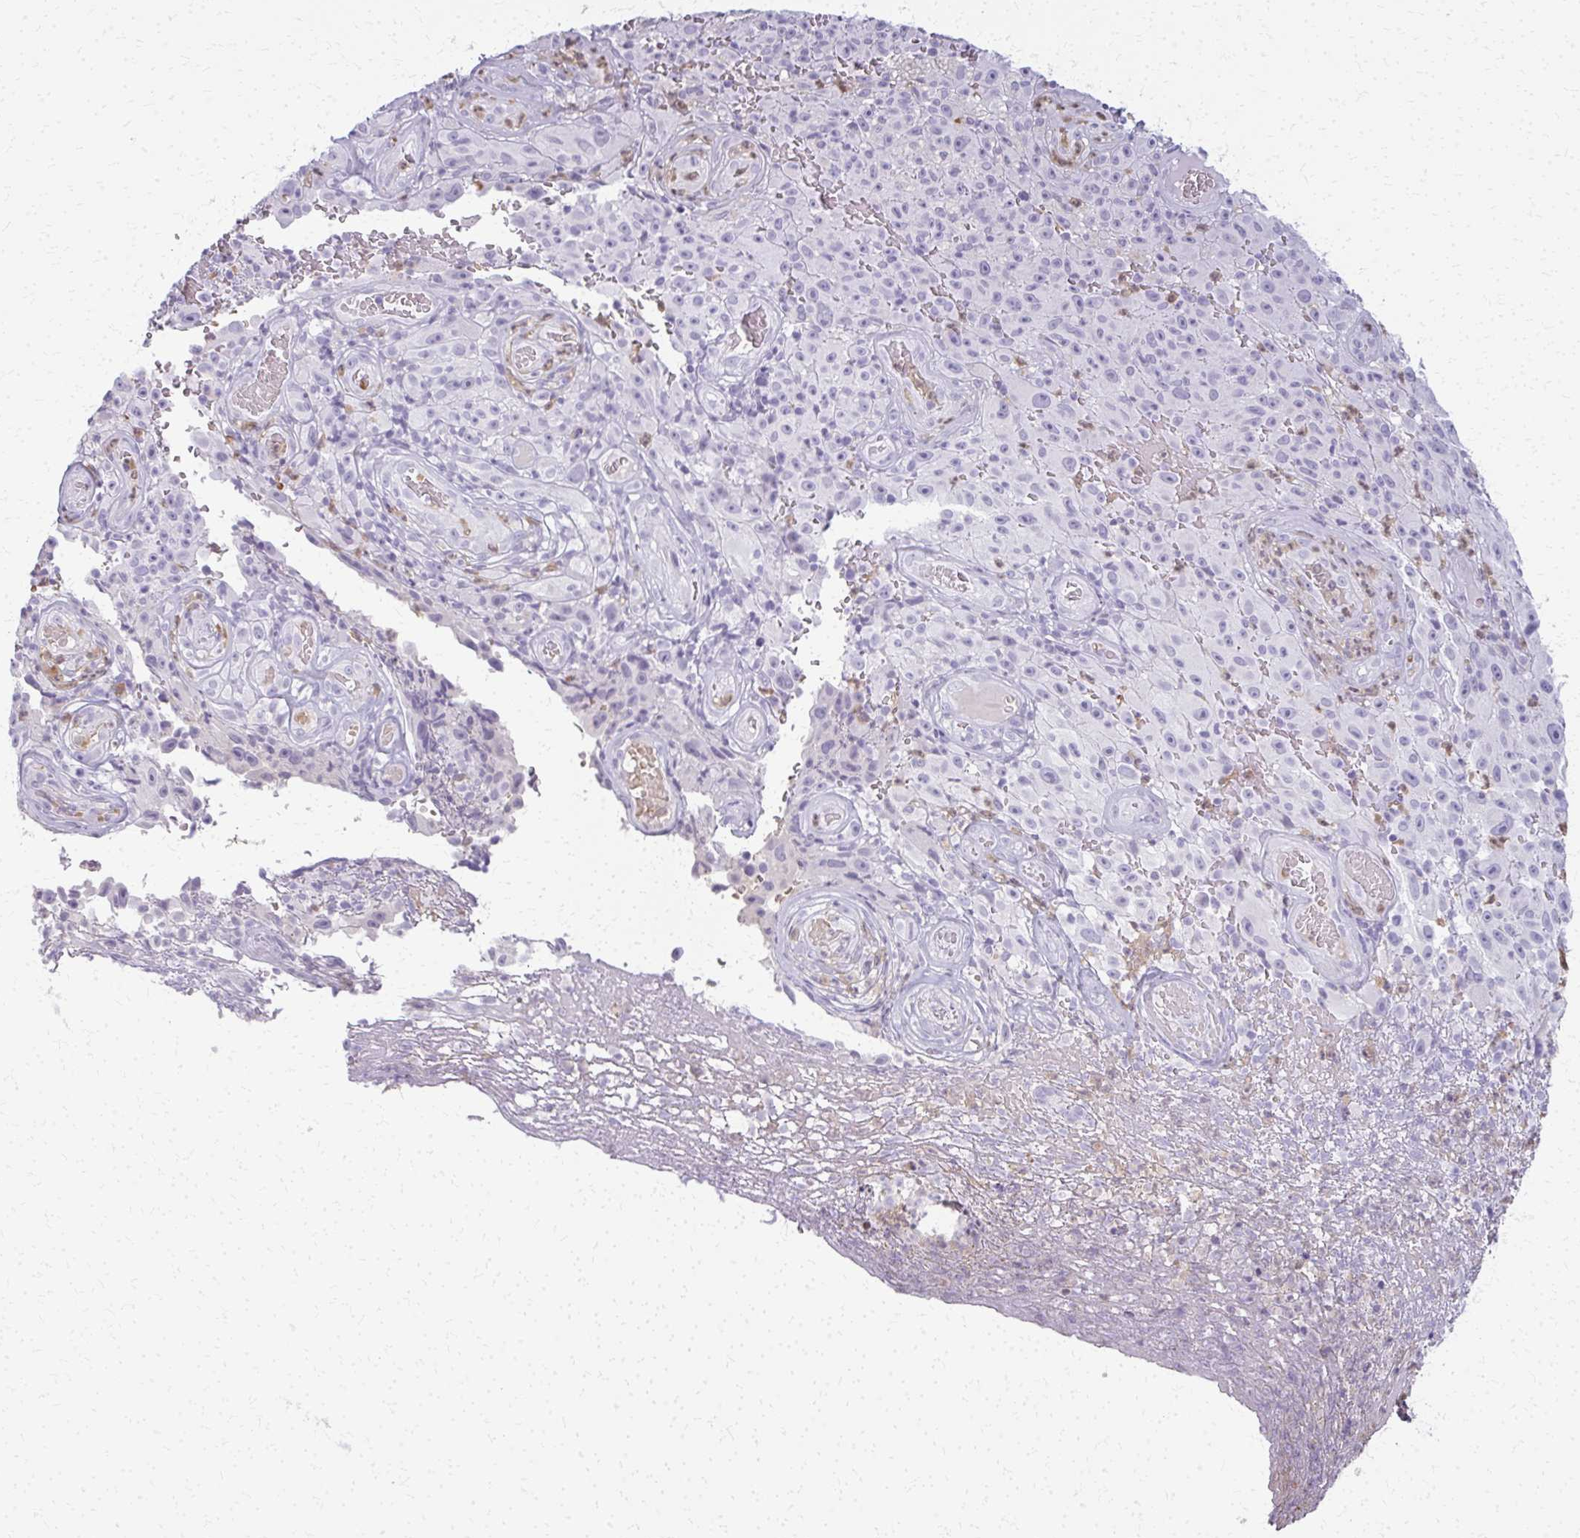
{"staining": {"intensity": "negative", "quantity": "none", "location": "none"}, "tissue": "melanoma", "cell_type": "Tumor cells", "image_type": "cancer", "snomed": [{"axis": "morphology", "description": "Malignant melanoma, NOS"}, {"axis": "topography", "description": "Skin"}], "caption": "Immunohistochemistry (IHC) of melanoma exhibits no positivity in tumor cells.", "gene": "CA3", "patient": {"sex": "female", "age": 82}}